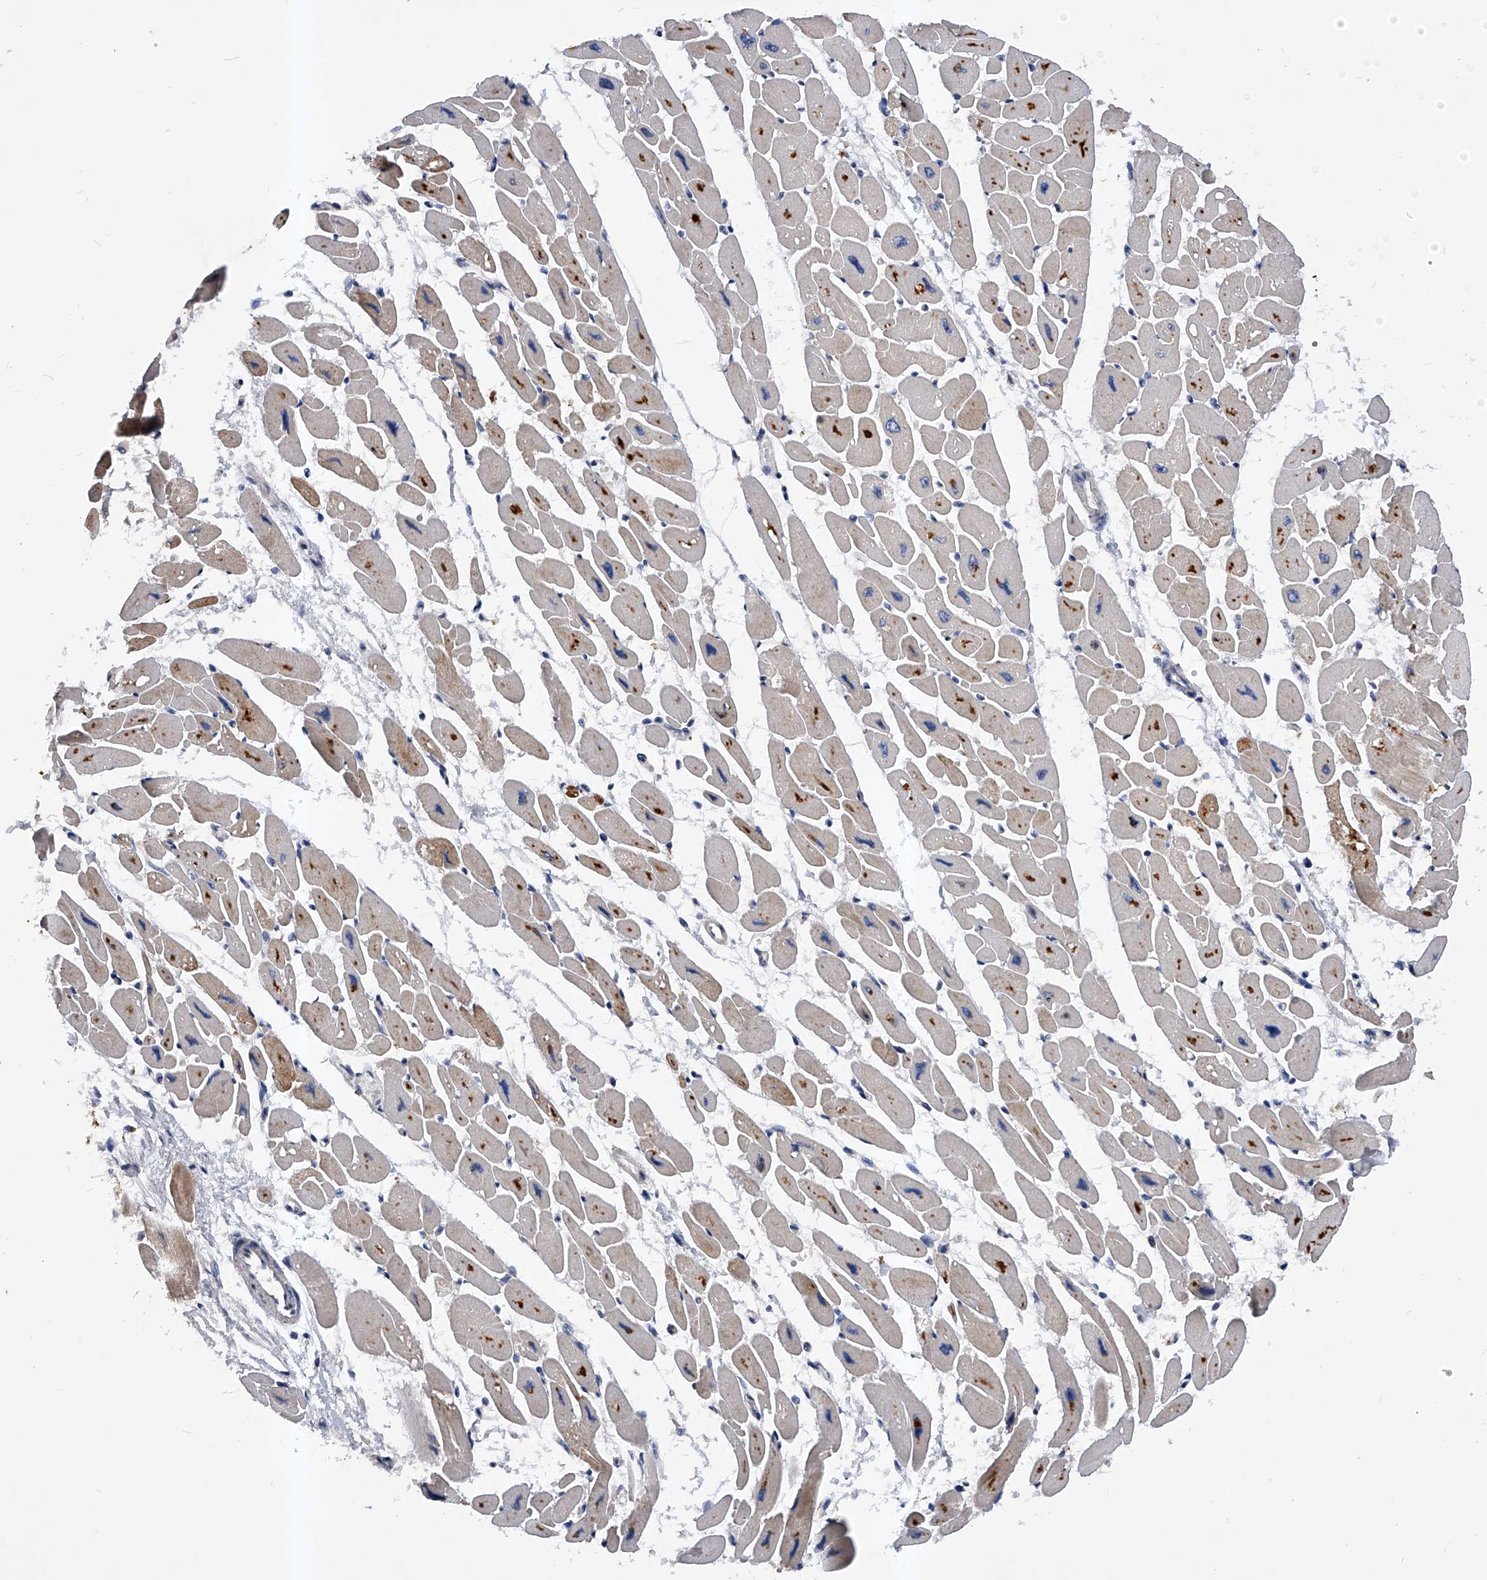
{"staining": {"intensity": "strong", "quantity": "25%-75%", "location": "cytoplasmic/membranous"}, "tissue": "heart muscle", "cell_type": "Cardiomyocytes", "image_type": "normal", "snomed": [{"axis": "morphology", "description": "Normal tissue, NOS"}, {"axis": "topography", "description": "Heart"}], "caption": "Brown immunohistochemical staining in benign human heart muscle displays strong cytoplasmic/membranous positivity in approximately 25%-75% of cardiomyocytes.", "gene": "ARL4C", "patient": {"sex": "female", "age": 54}}